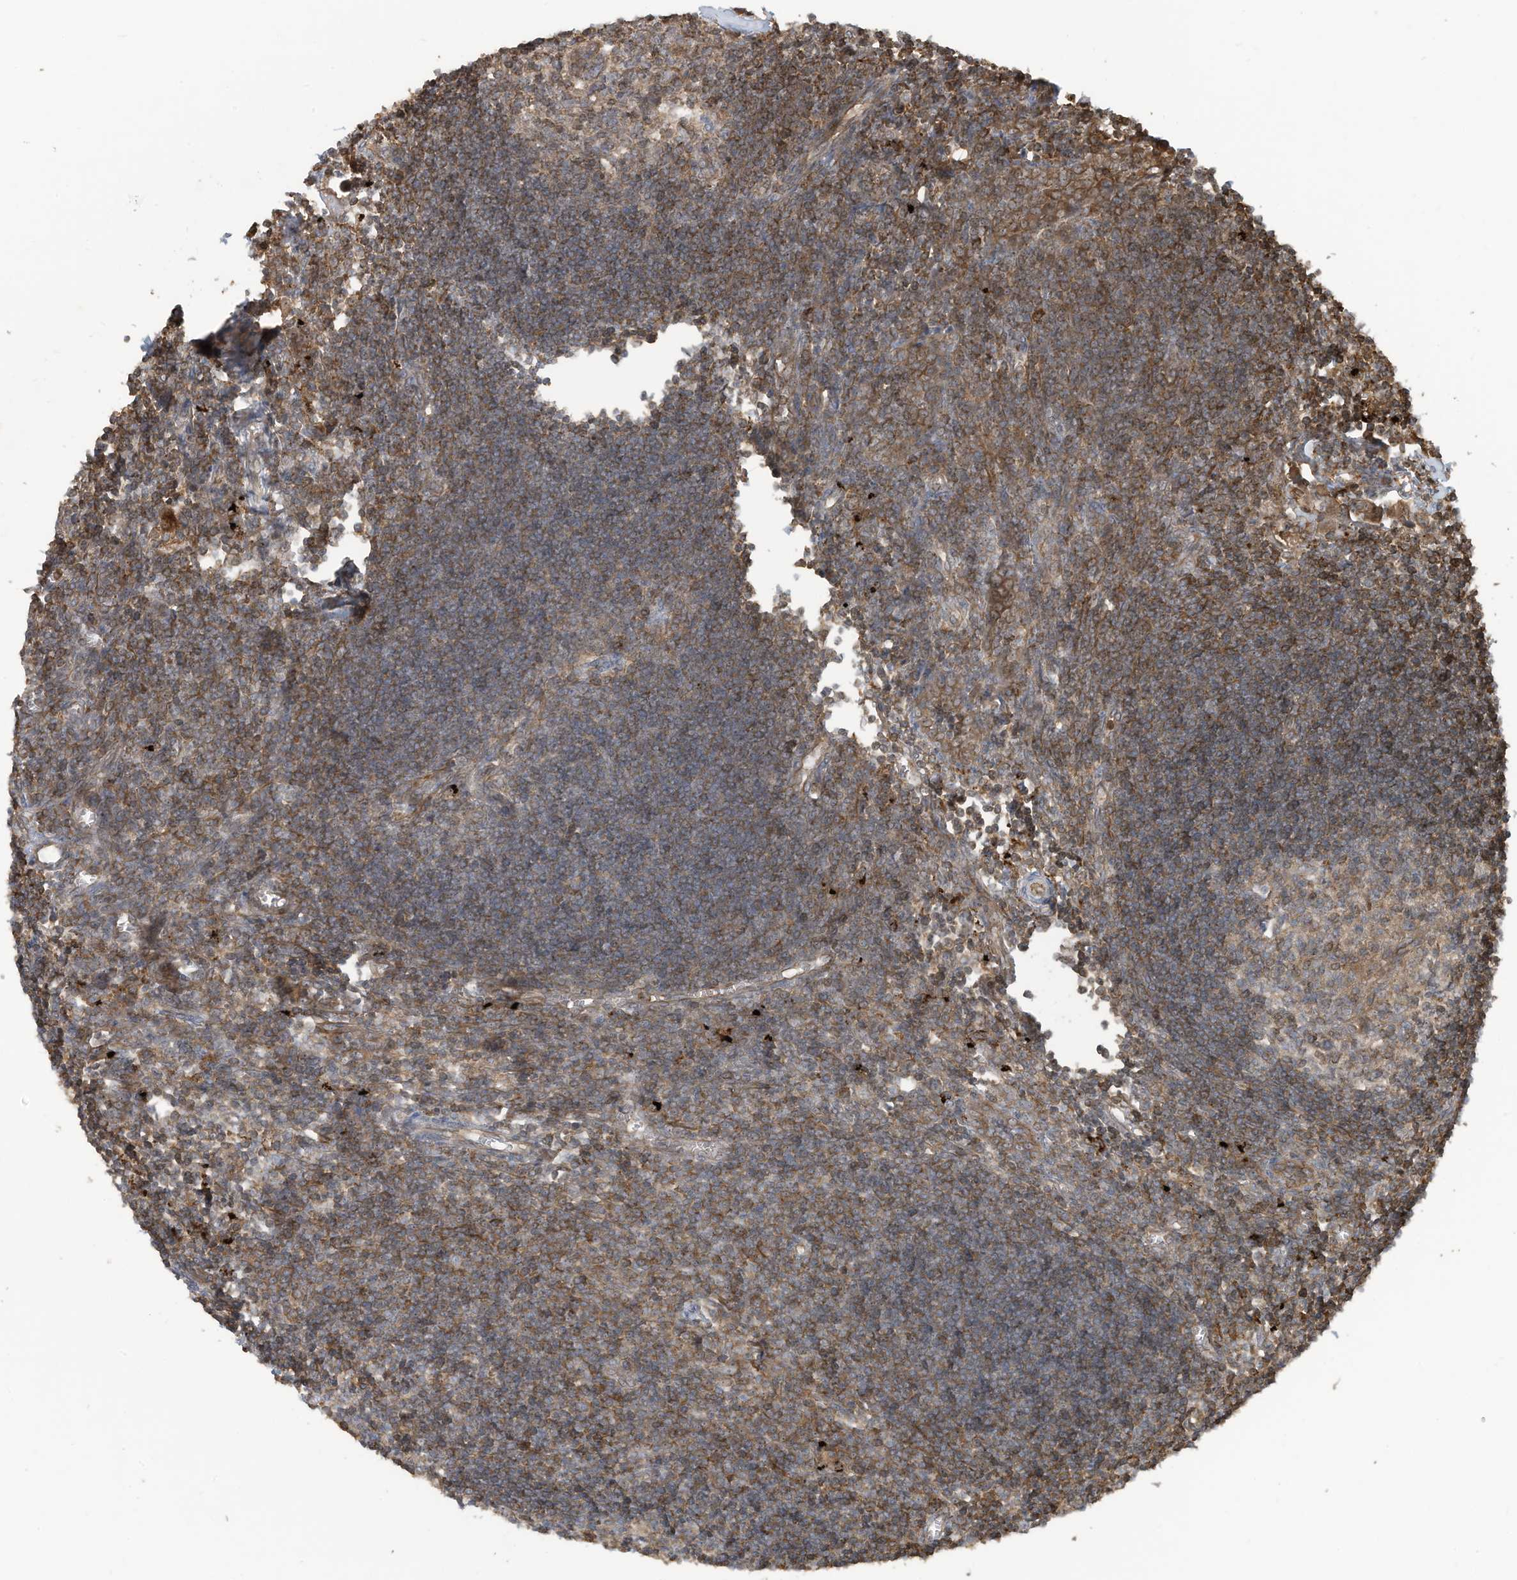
{"staining": {"intensity": "moderate", "quantity": "25%-75%", "location": "cytoplasmic/membranous"}, "tissue": "lymph node", "cell_type": "Germinal center cells", "image_type": "normal", "snomed": [{"axis": "morphology", "description": "Normal tissue, NOS"}, {"axis": "morphology", "description": "Malignant melanoma, Metastatic site"}, {"axis": "topography", "description": "Lymph node"}], "caption": "A high-resolution histopathology image shows IHC staining of normal lymph node, which demonstrates moderate cytoplasmic/membranous staining in approximately 25%-75% of germinal center cells.", "gene": "DDIT4", "patient": {"sex": "male", "age": 41}}